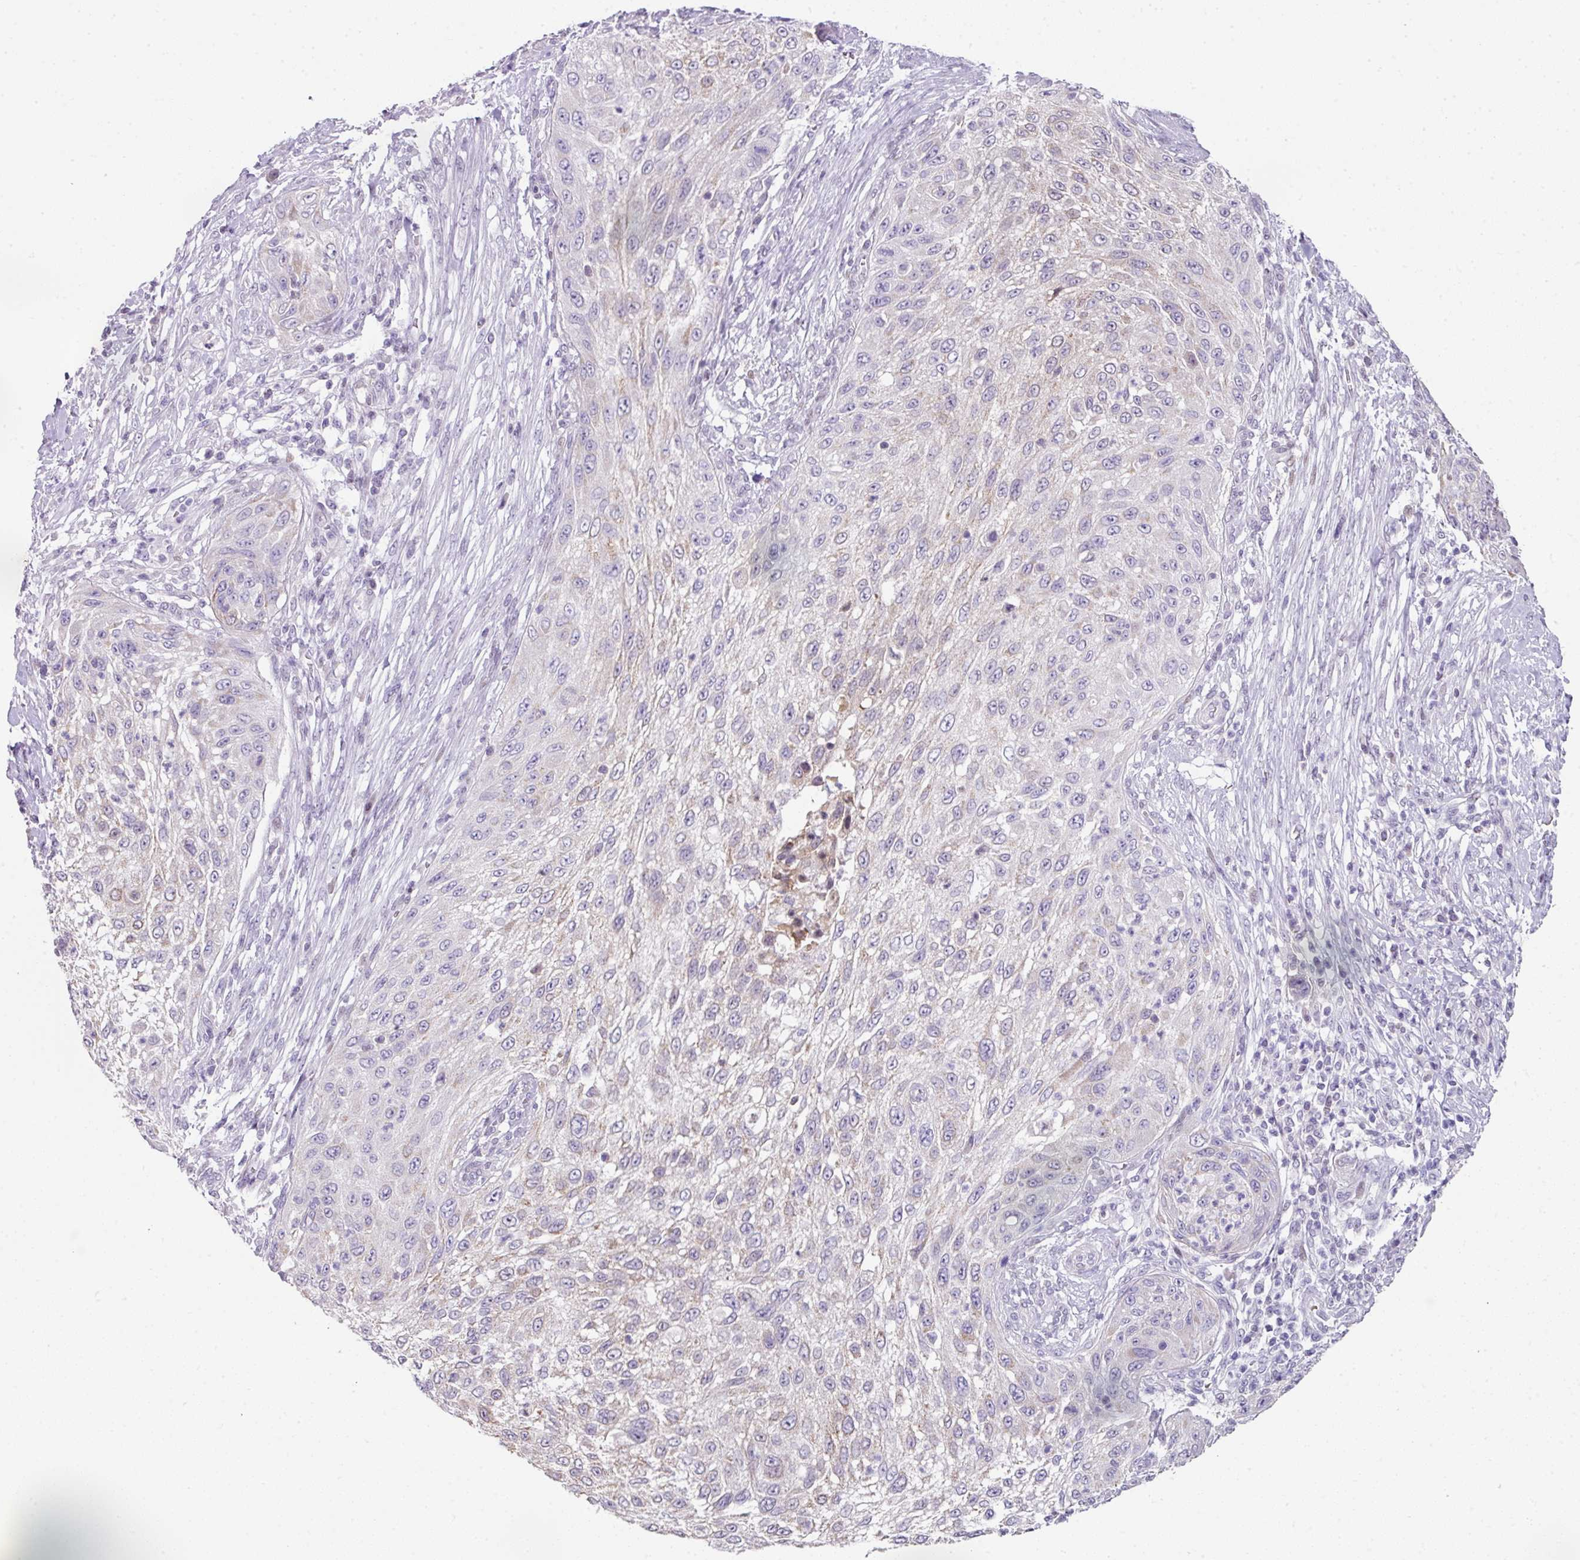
{"staining": {"intensity": "weak", "quantity": "<25%", "location": "cytoplasmic/membranous"}, "tissue": "cervical cancer", "cell_type": "Tumor cells", "image_type": "cancer", "snomed": [{"axis": "morphology", "description": "Squamous cell carcinoma, NOS"}, {"axis": "topography", "description": "Cervix"}], "caption": "Squamous cell carcinoma (cervical) stained for a protein using immunohistochemistry (IHC) demonstrates no staining tumor cells.", "gene": "ANKRD18A", "patient": {"sex": "female", "age": 42}}